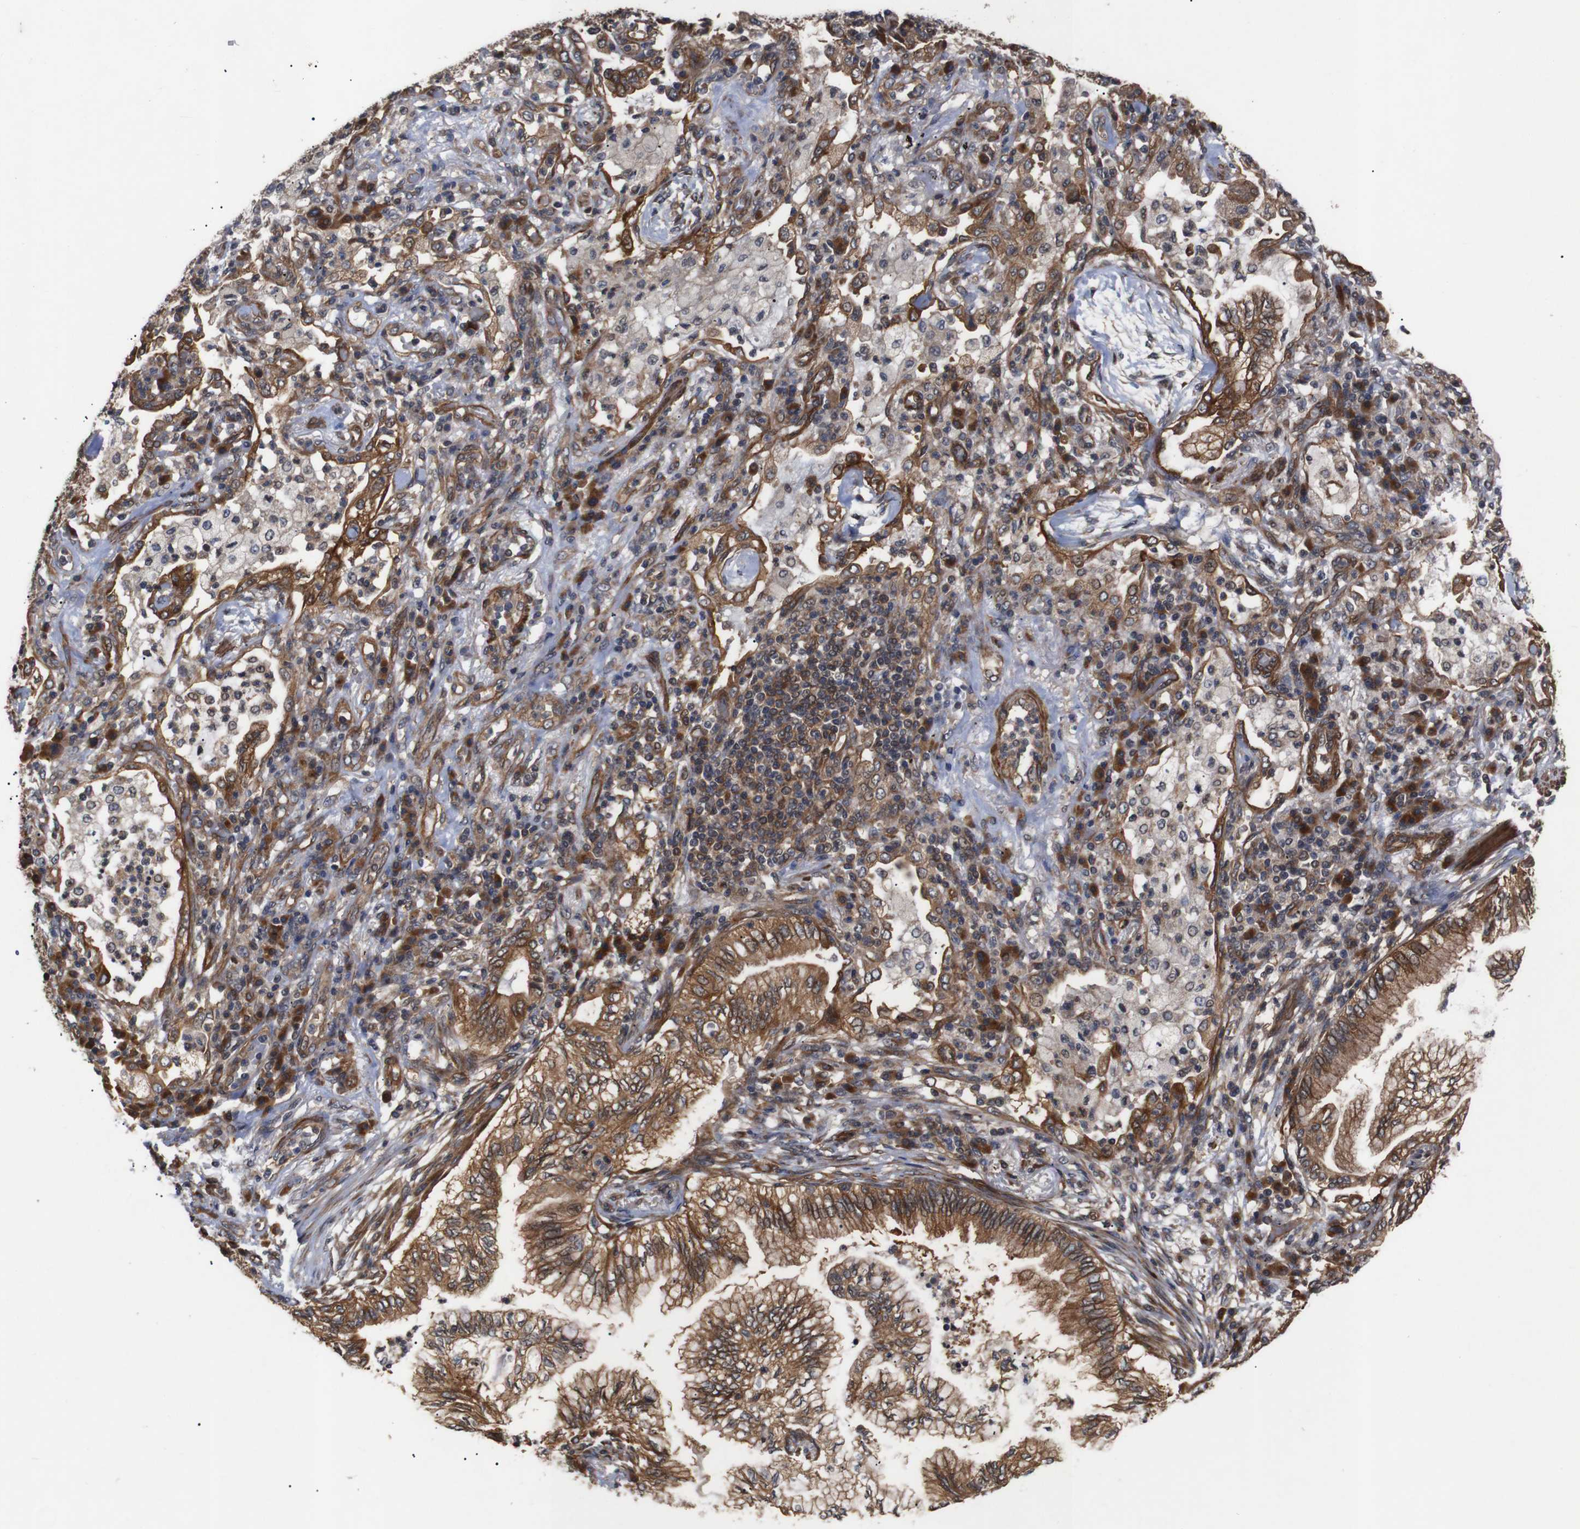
{"staining": {"intensity": "strong", "quantity": ">75%", "location": "cytoplasmic/membranous"}, "tissue": "lung cancer", "cell_type": "Tumor cells", "image_type": "cancer", "snomed": [{"axis": "morphology", "description": "Normal tissue, NOS"}, {"axis": "morphology", "description": "Adenocarcinoma, NOS"}, {"axis": "topography", "description": "Bronchus"}, {"axis": "topography", "description": "Lung"}], "caption": "Tumor cells show high levels of strong cytoplasmic/membranous positivity in about >75% of cells in lung cancer.", "gene": "PAWR", "patient": {"sex": "female", "age": 70}}